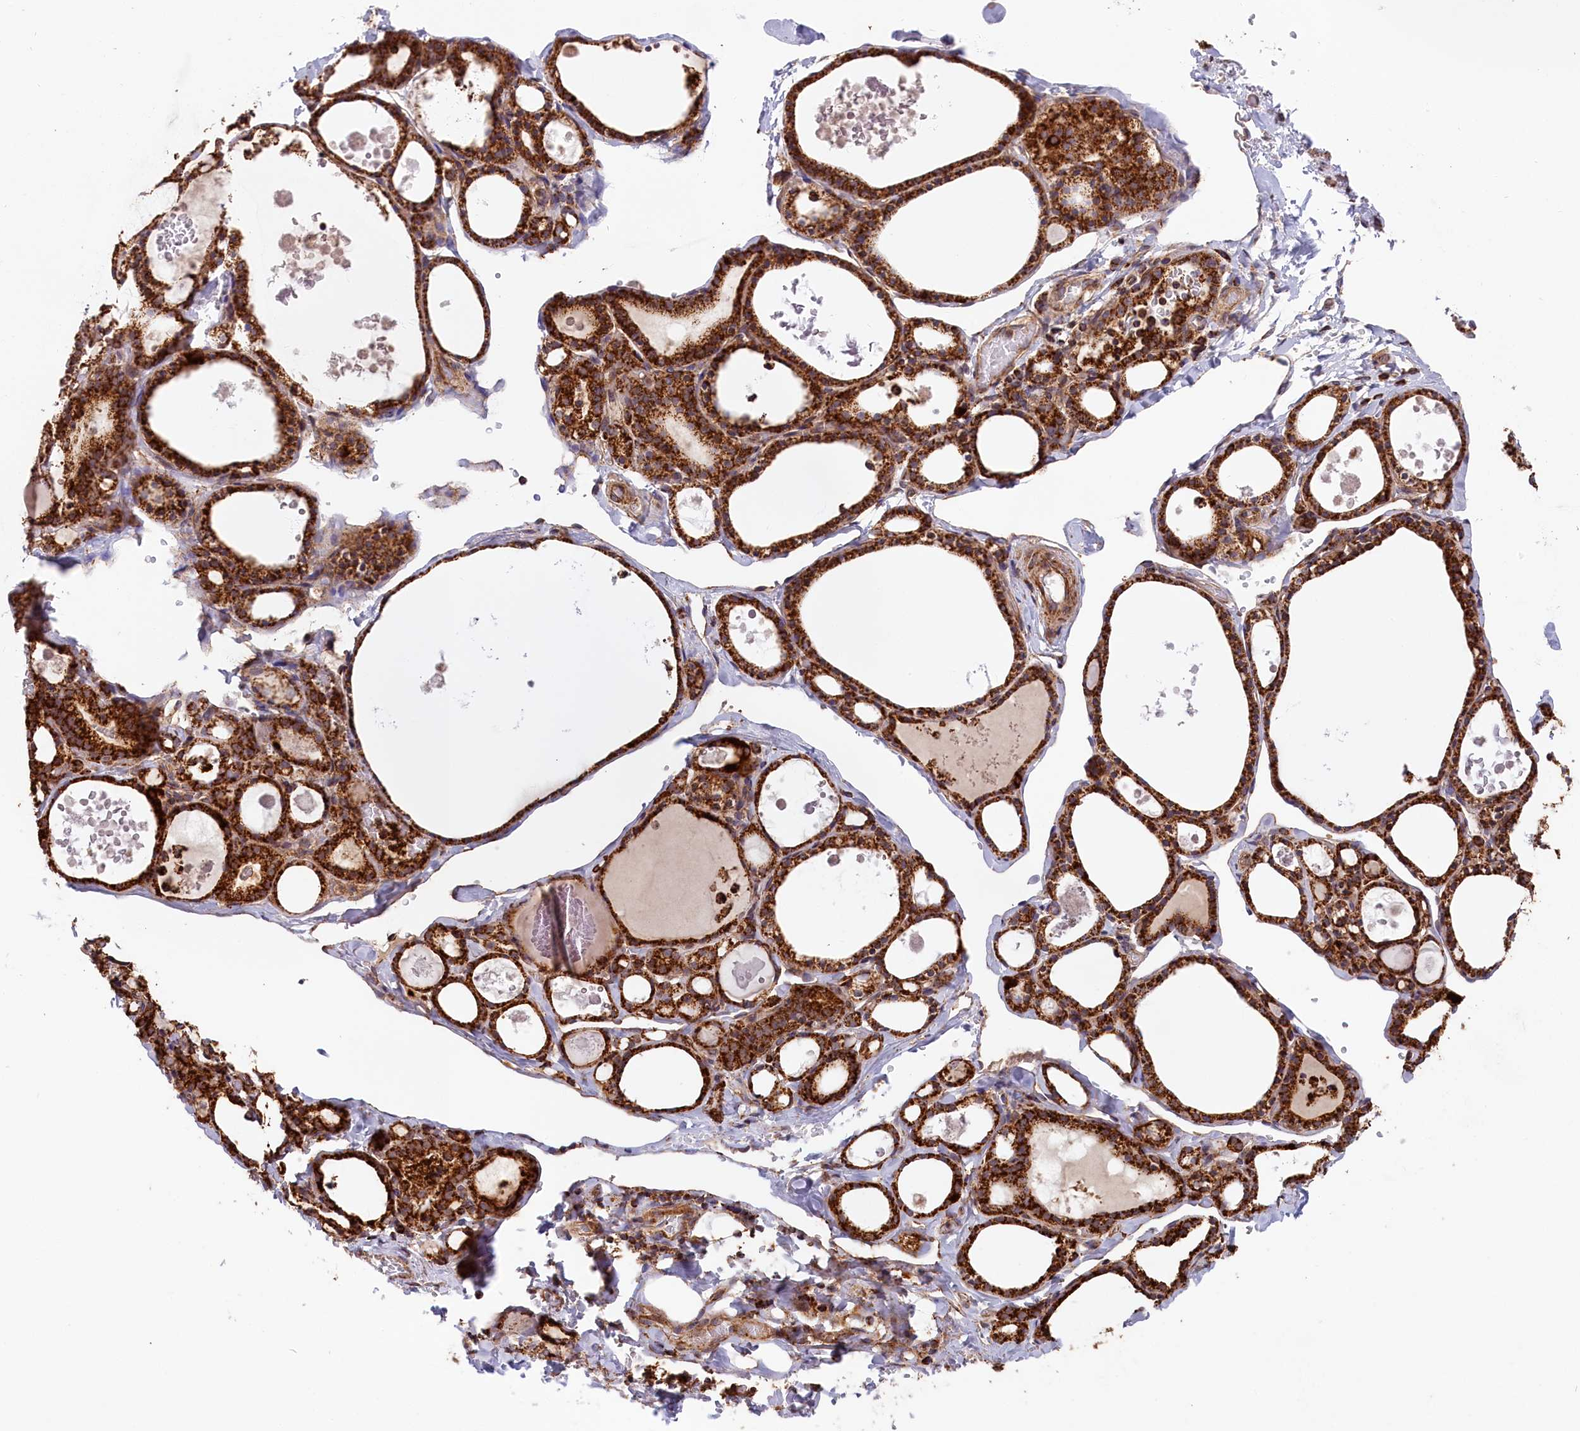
{"staining": {"intensity": "strong", "quantity": ">75%", "location": "cytoplasmic/membranous"}, "tissue": "thyroid gland", "cell_type": "Glandular cells", "image_type": "normal", "snomed": [{"axis": "morphology", "description": "Normal tissue, NOS"}, {"axis": "topography", "description": "Thyroid gland"}], "caption": "Thyroid gland stained for a protein (brown) displays strong cytoplasmic/membranous positive expression in about >75% of glandular cells.", "gene": "MACROD1", "patient": {"sex": "male", "age": 56}}